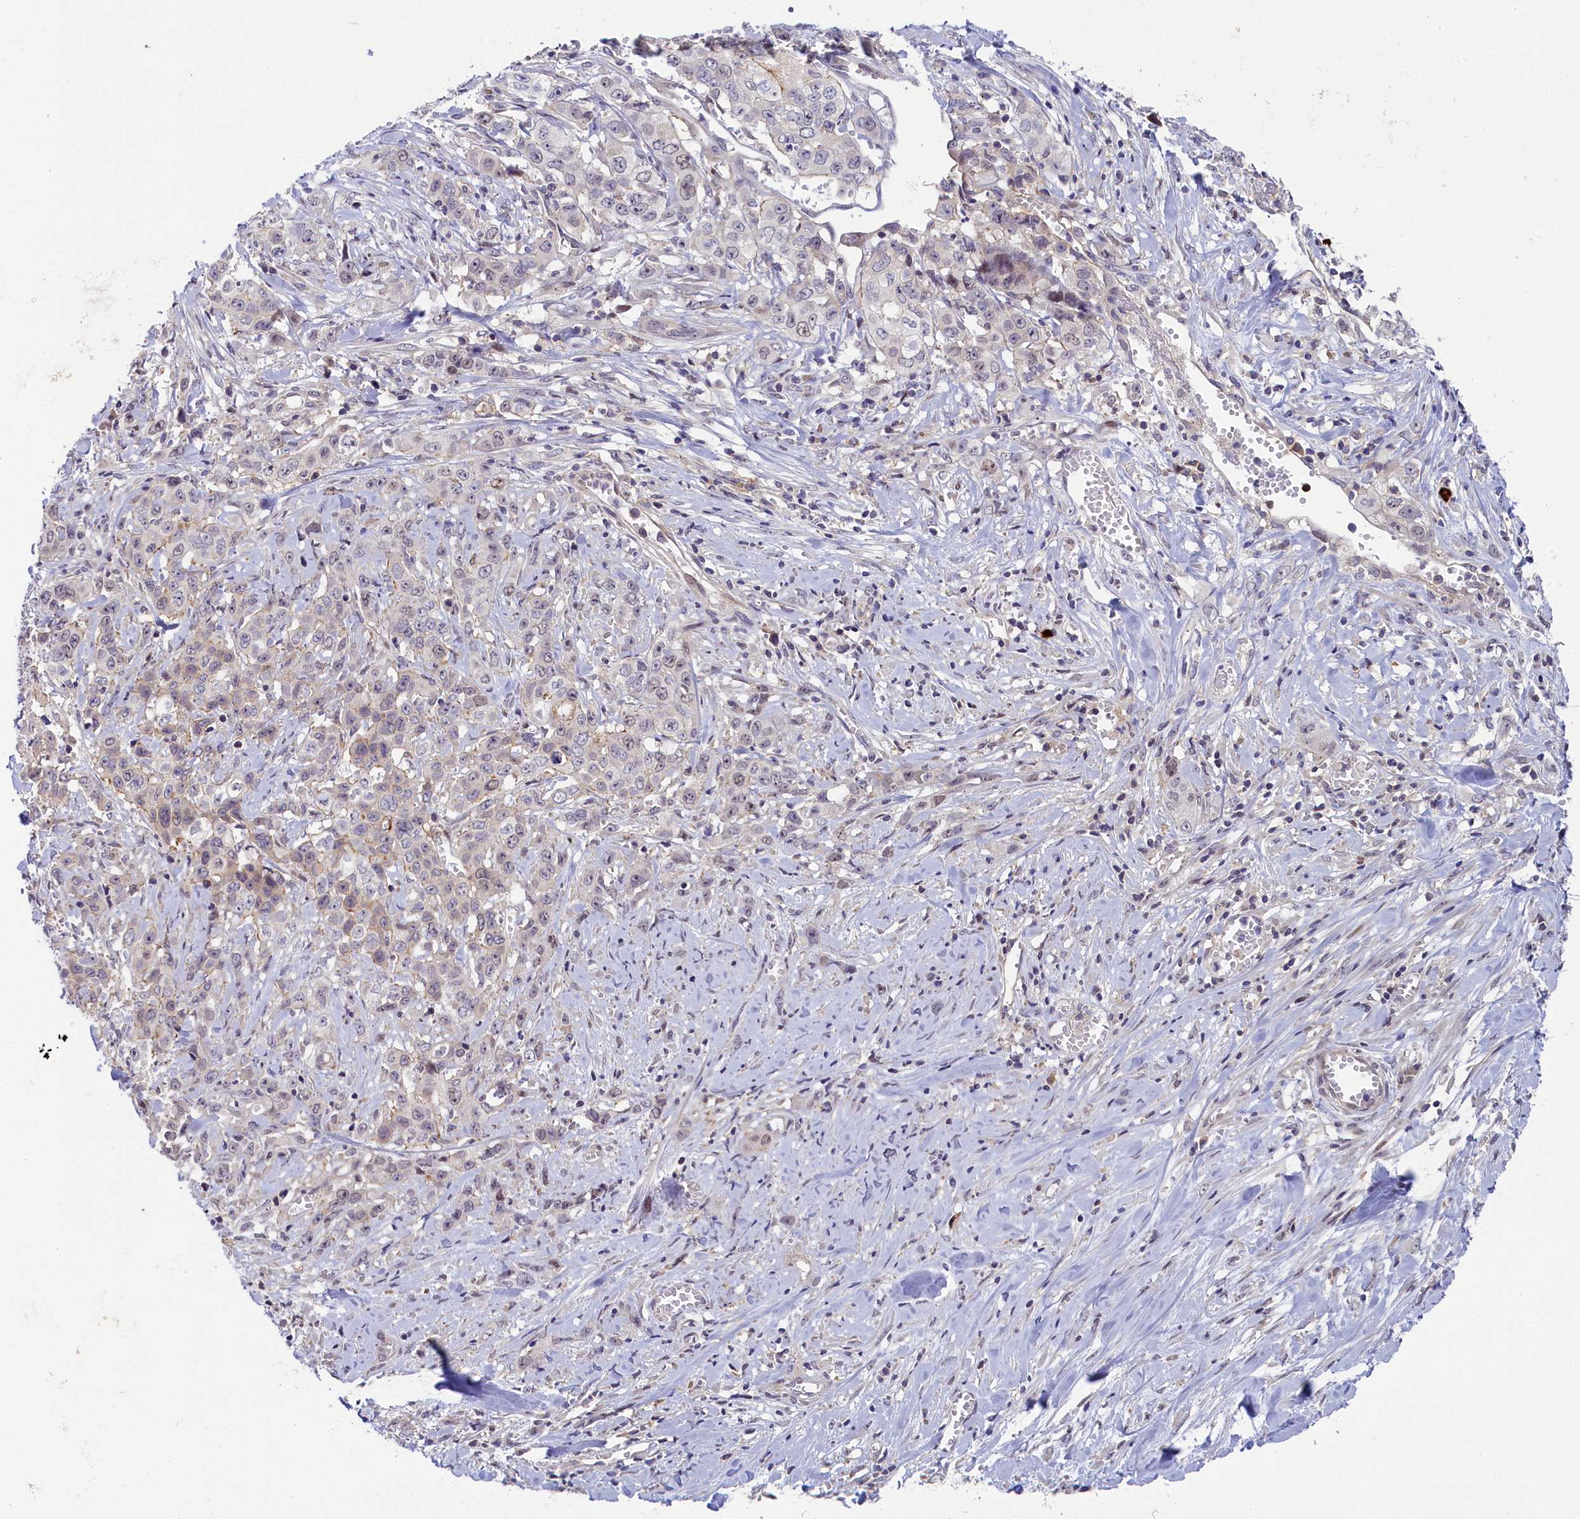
{"staining": {"intensity": "negative", "quantity": "none", "location": "none"}, "tissue": "stomach cancer", "cell_type": "Tumor cells", "image_type": "cancer", "snomed": [{"axis": "morphology", "description": "Adenocarcinoma, NOS"}, {"axis": "topography", "description": "Stomach, upper"}], "caption": "High magnification brightfield microscopy of stomach cancer stained with DAB (brown) and counterstained with hematoxylin (blue): tumor cells show no significant positivity.", "gene": "CCL23", "patient": {"sex": "male", "age": 62}}